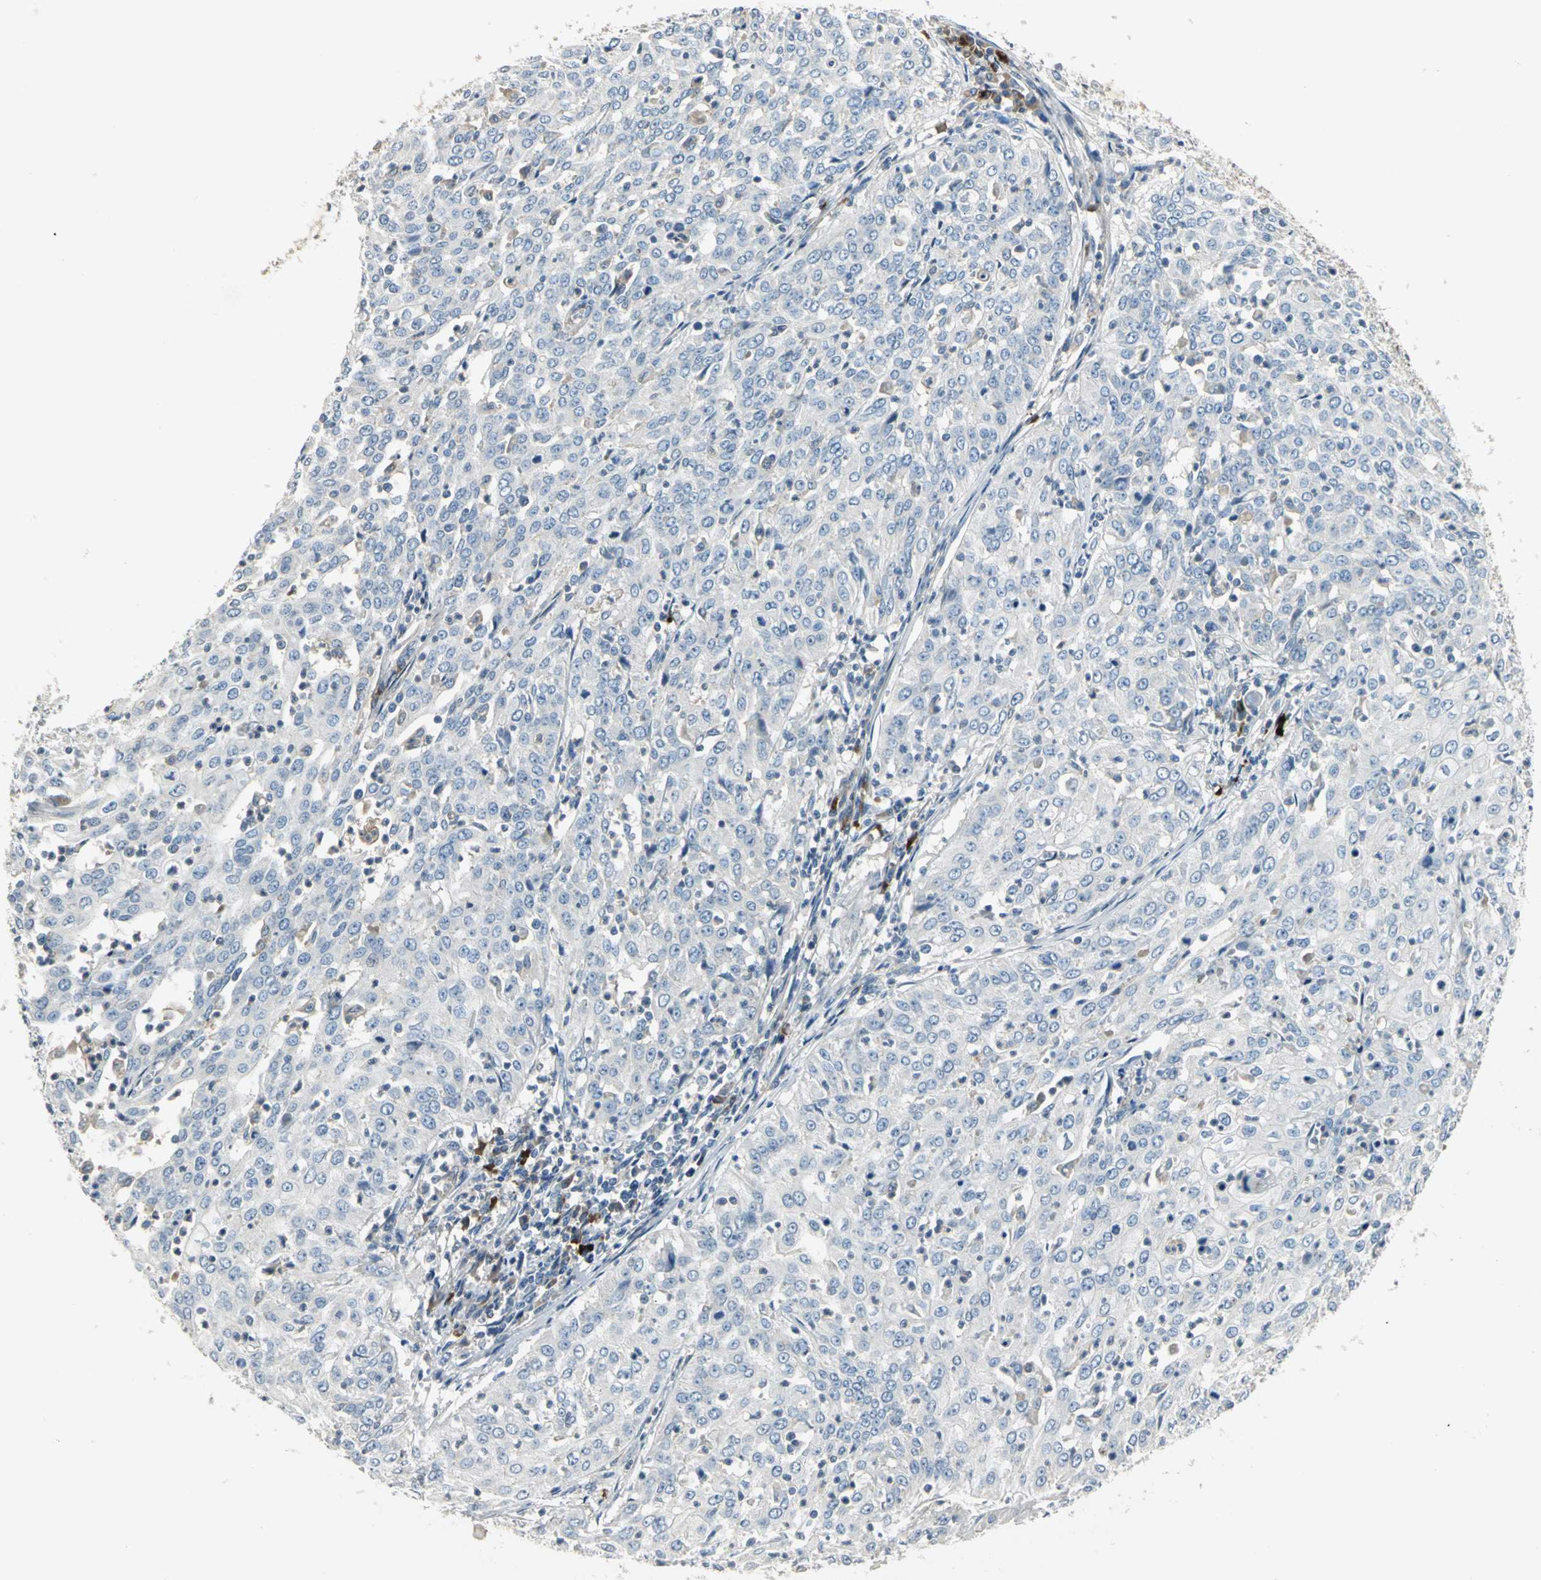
{"staining": {"intensity": "negative", "quantity": "none", "location": "none"}, "tissue": "cervical cancer", "cell_type": "Tumor cells", "image_type": "cancer", "snomed": [{"axis": "morphology", "description": "Squamous cell carcinoma, NOS"}, {"axis": "topography", "description": "Cervix"}], "caption": "Cervical cancer stained for a protein using immunohistochemistry (IHC) shows no staining tumor cells.", "gene": "PROC", "patient": {"sex": "female", "age": 39}}